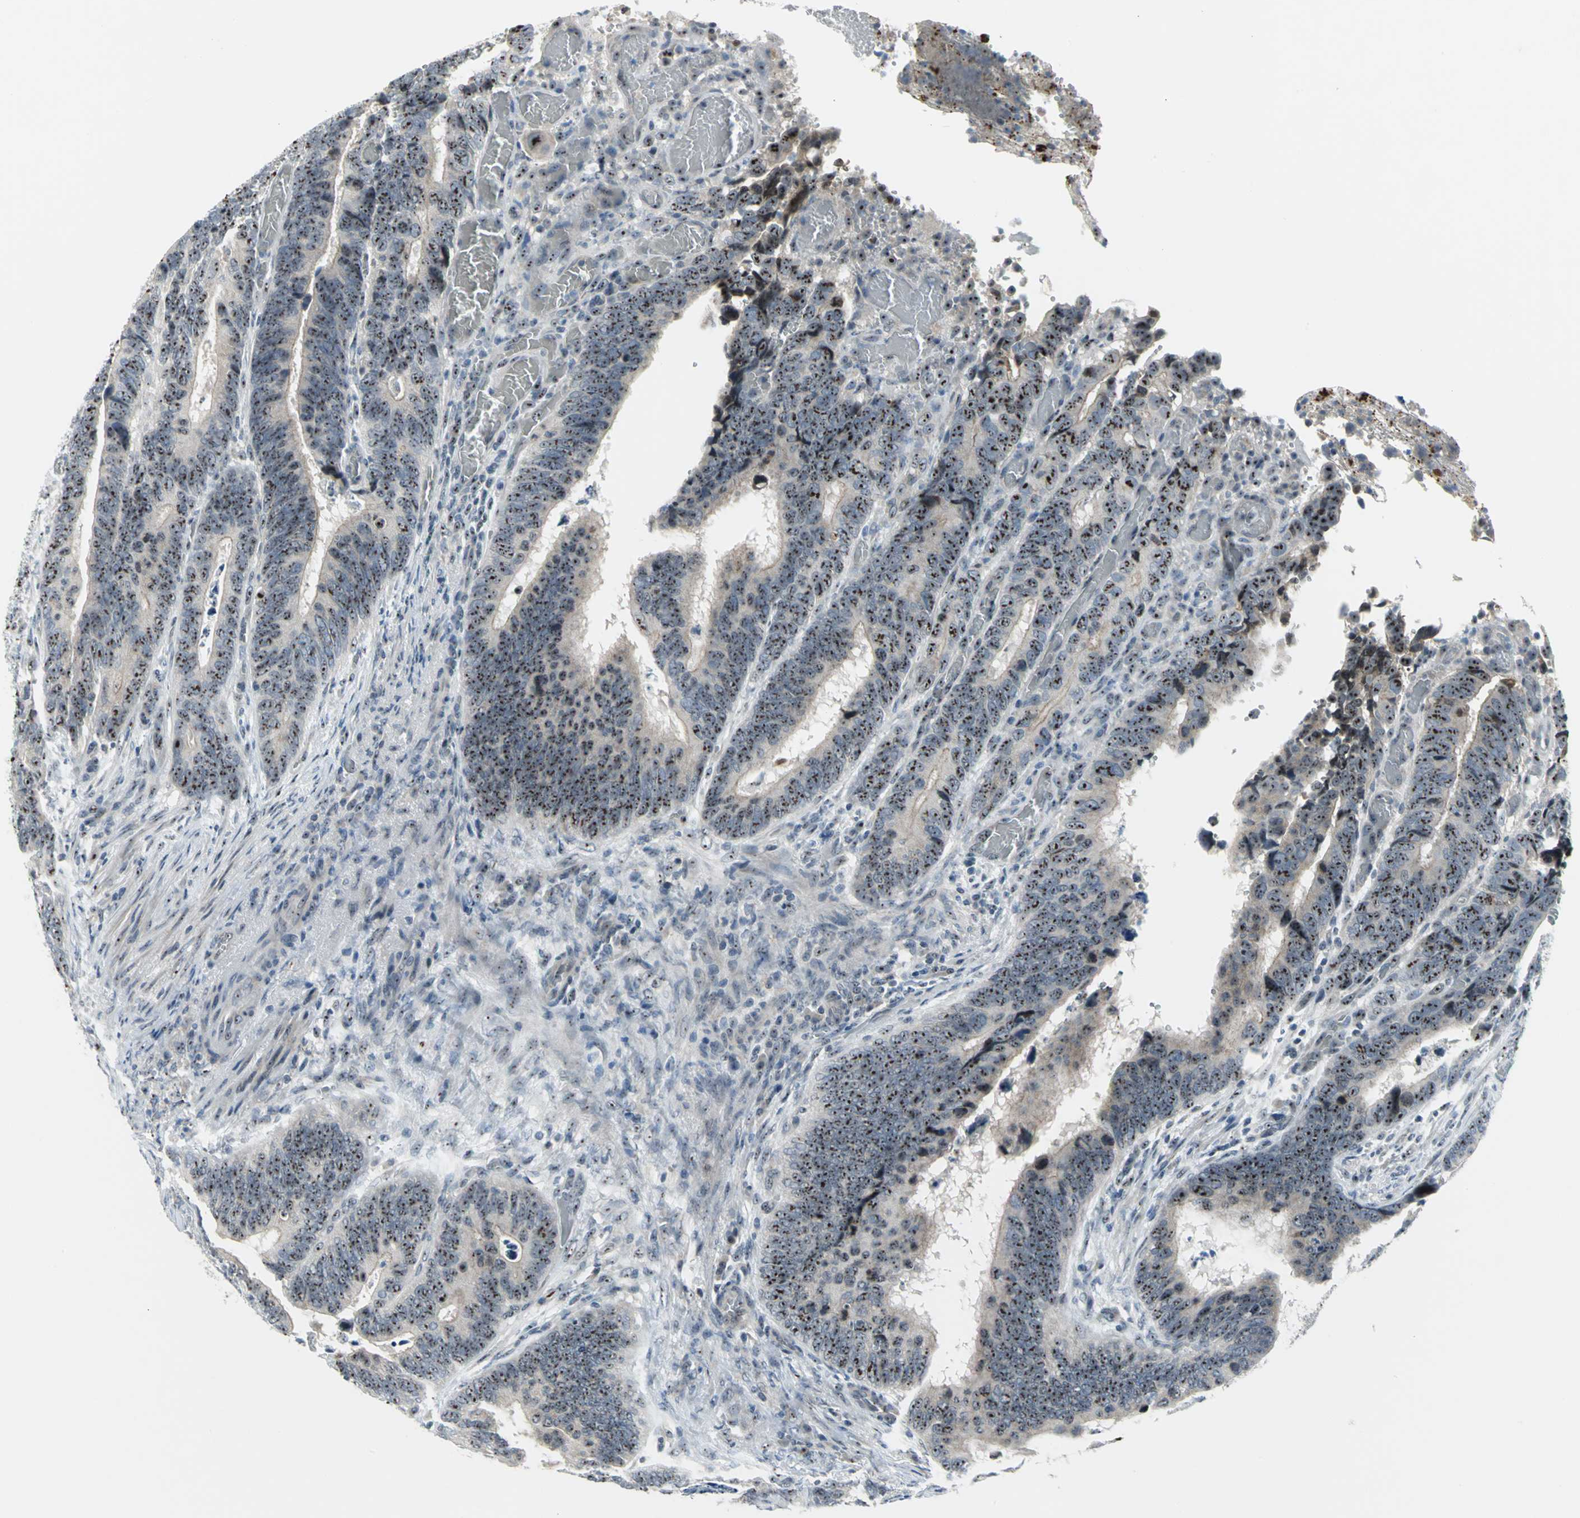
{"staining": {"intensity": "strong", "quantity": ">75%", "location": "nuclear"}, "tissue": "colorectal cancer", "cell_type": "Tumor cells", "image_type": "cancer", "snomed": [{"axis": "morphology", "description": "Adenocarcinoma, NOS"}, {"axis": "topography", "description": "Colon"}], "caption": "The immunohistochemical stain shows strong nuclear positivity in tumor cells of colorectal adenocarcinoma tissue.", "gene": "MYBBP1A", "patient": {"sex": "male", "age": 72}}